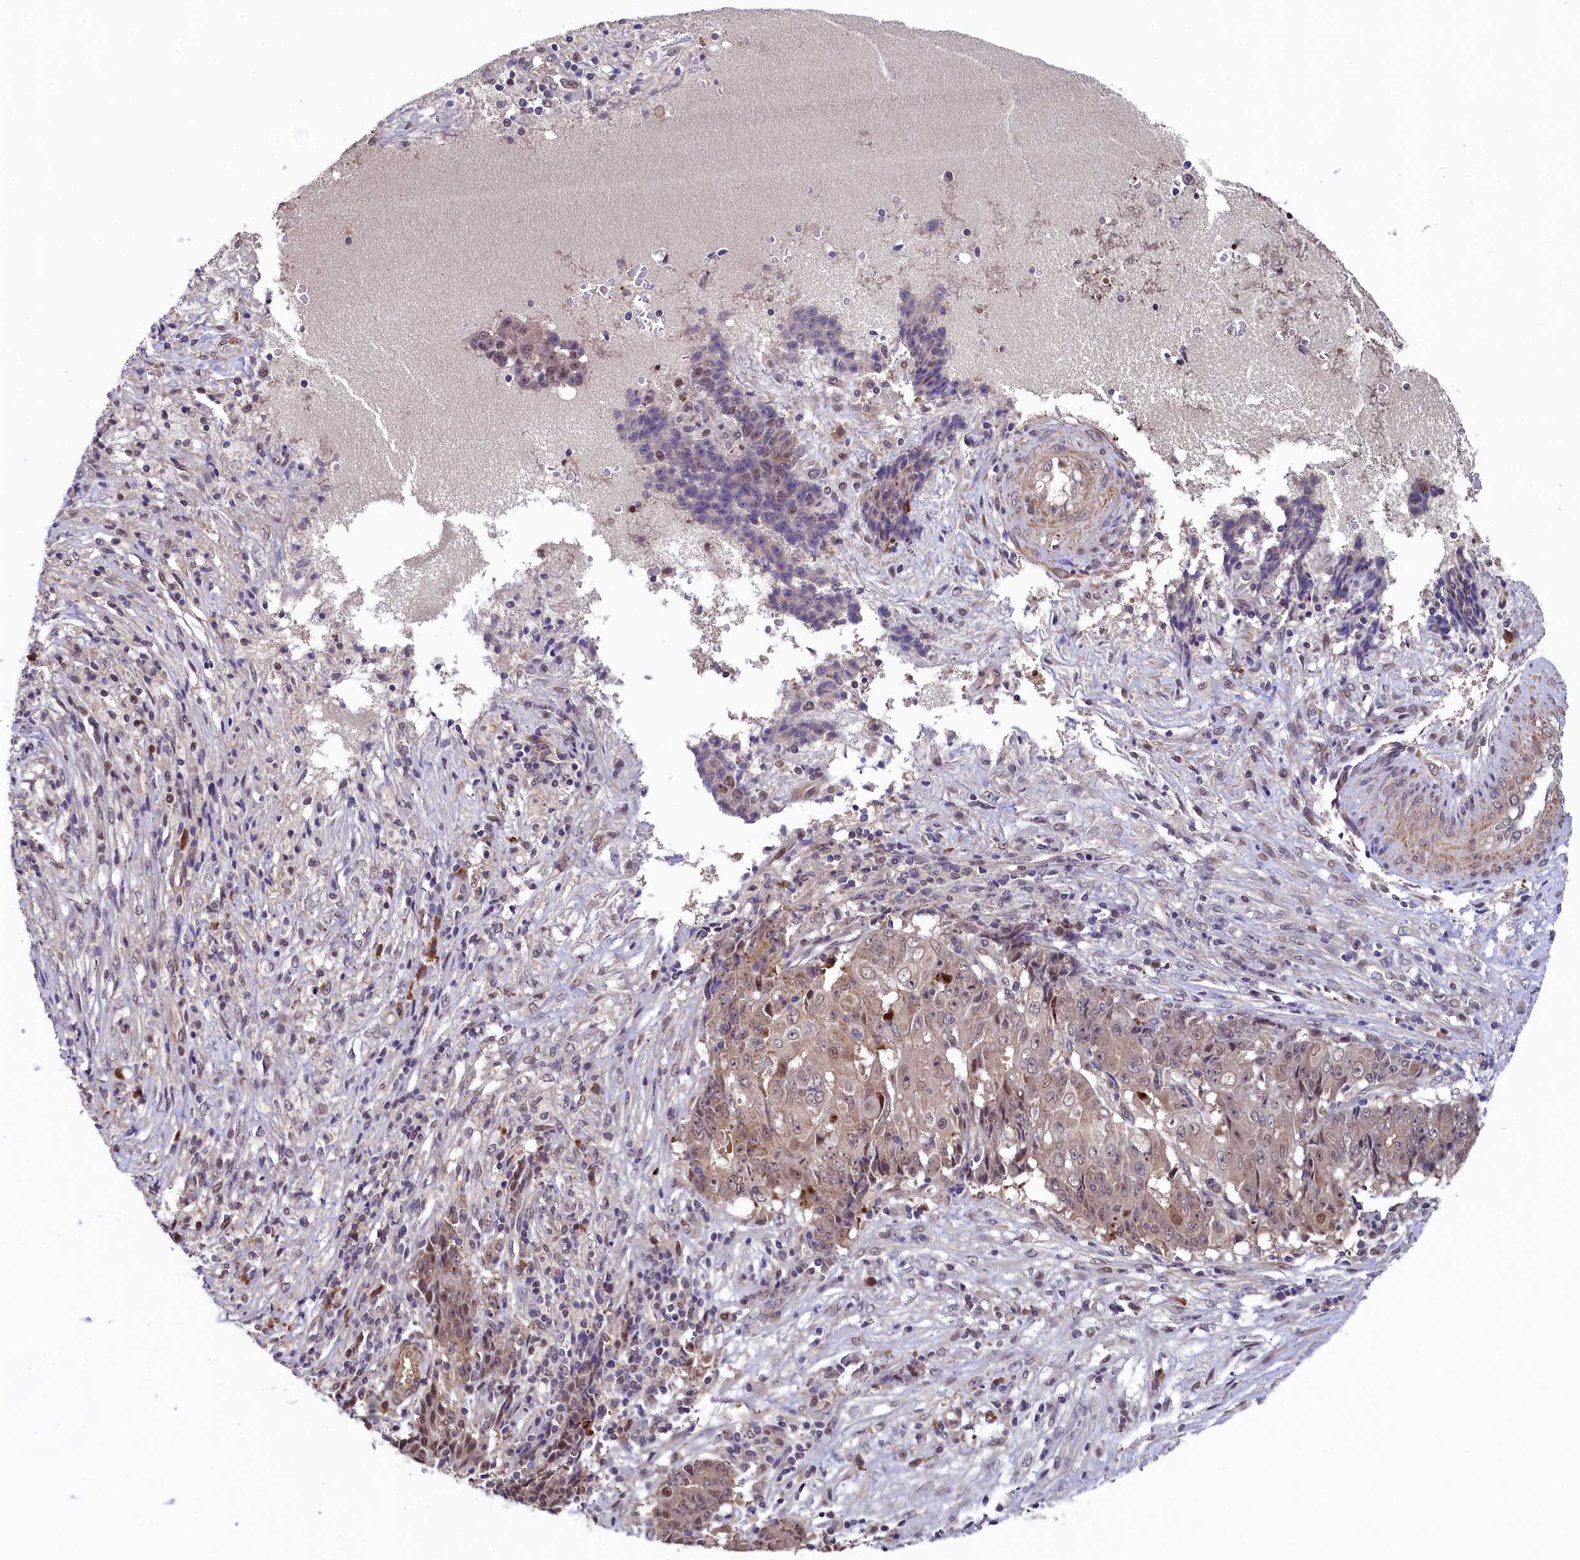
{"staining": {"intensity": "weak", "quantity": ">75%", "location": "cytoplasmic/membranous,nuclear"}, "tissue": "ovarian cancer", "cell_type": "Tumor cells", "image_type": "cancer", "snomed": [{"axis": "morphology", "description": "Carcinoma, endometroid"}, {"axis": "topography", "description": "Ovary"}], "caption": "The image shows immunohistochemical staining of ovarian cancer. There is weak cytoplasmic/membranous and nuclear positivity is seen in about >75% of tumor cells.", "gene": "LEO1", "patient": {"sex": "female", "age": 42}}